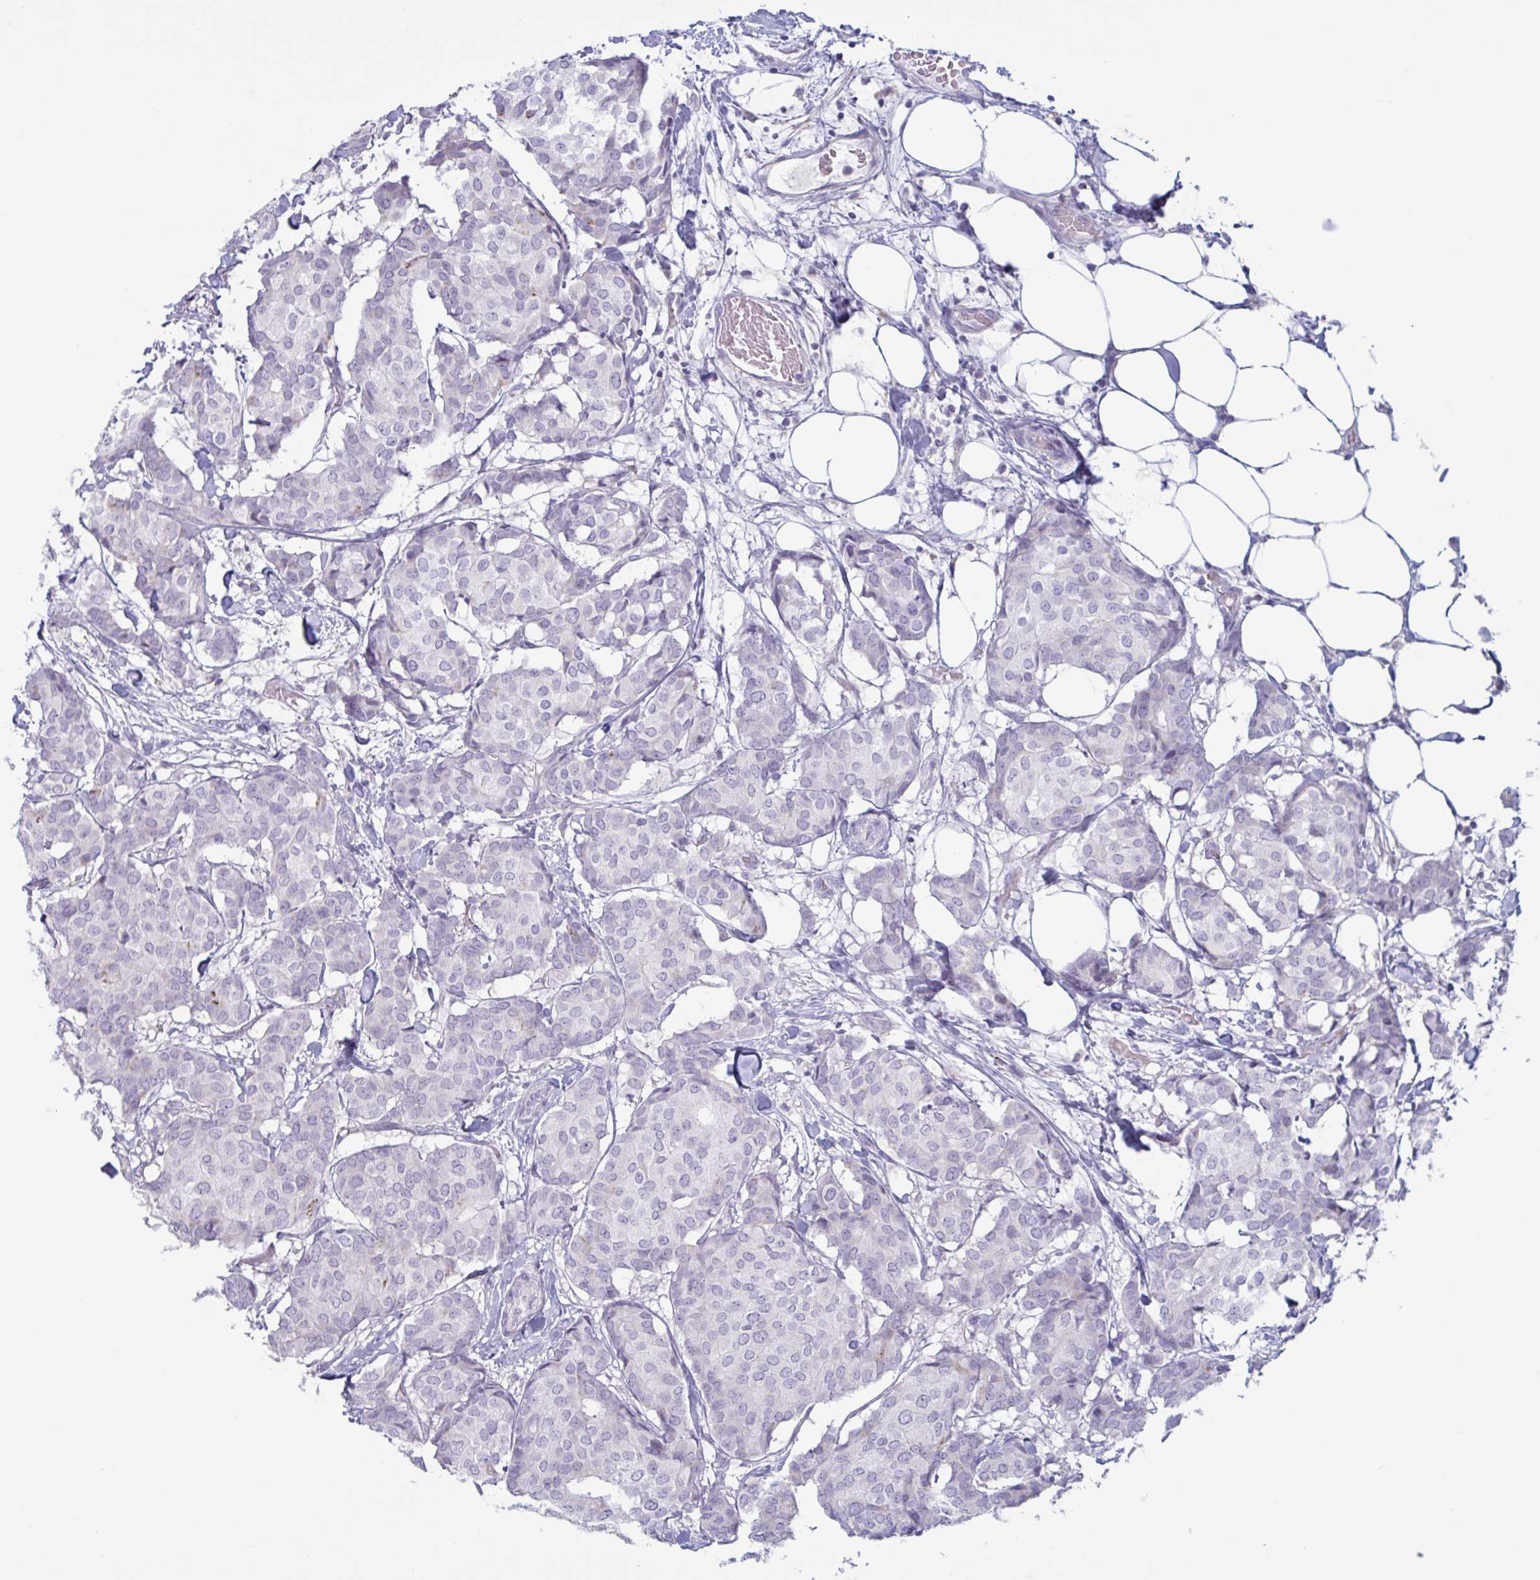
{"staining": {"intensity": "negative", "quantity": "none", "location": "none"}, "tissue": "breast cancer", "cell_type": "Tumor cells", "image_type": "cancer", "snomed": [{"axis": "morphology", "description": "Duct carcinoma"}, {"axis": "topography", "description": "Breast"}], "caption": "Image shows no protein positivity in tumor cells of infiltrating ductal carcinoma (breast) tissue.", "gene": "XCL1", "patient": {"sex": "female", "age": 75}}